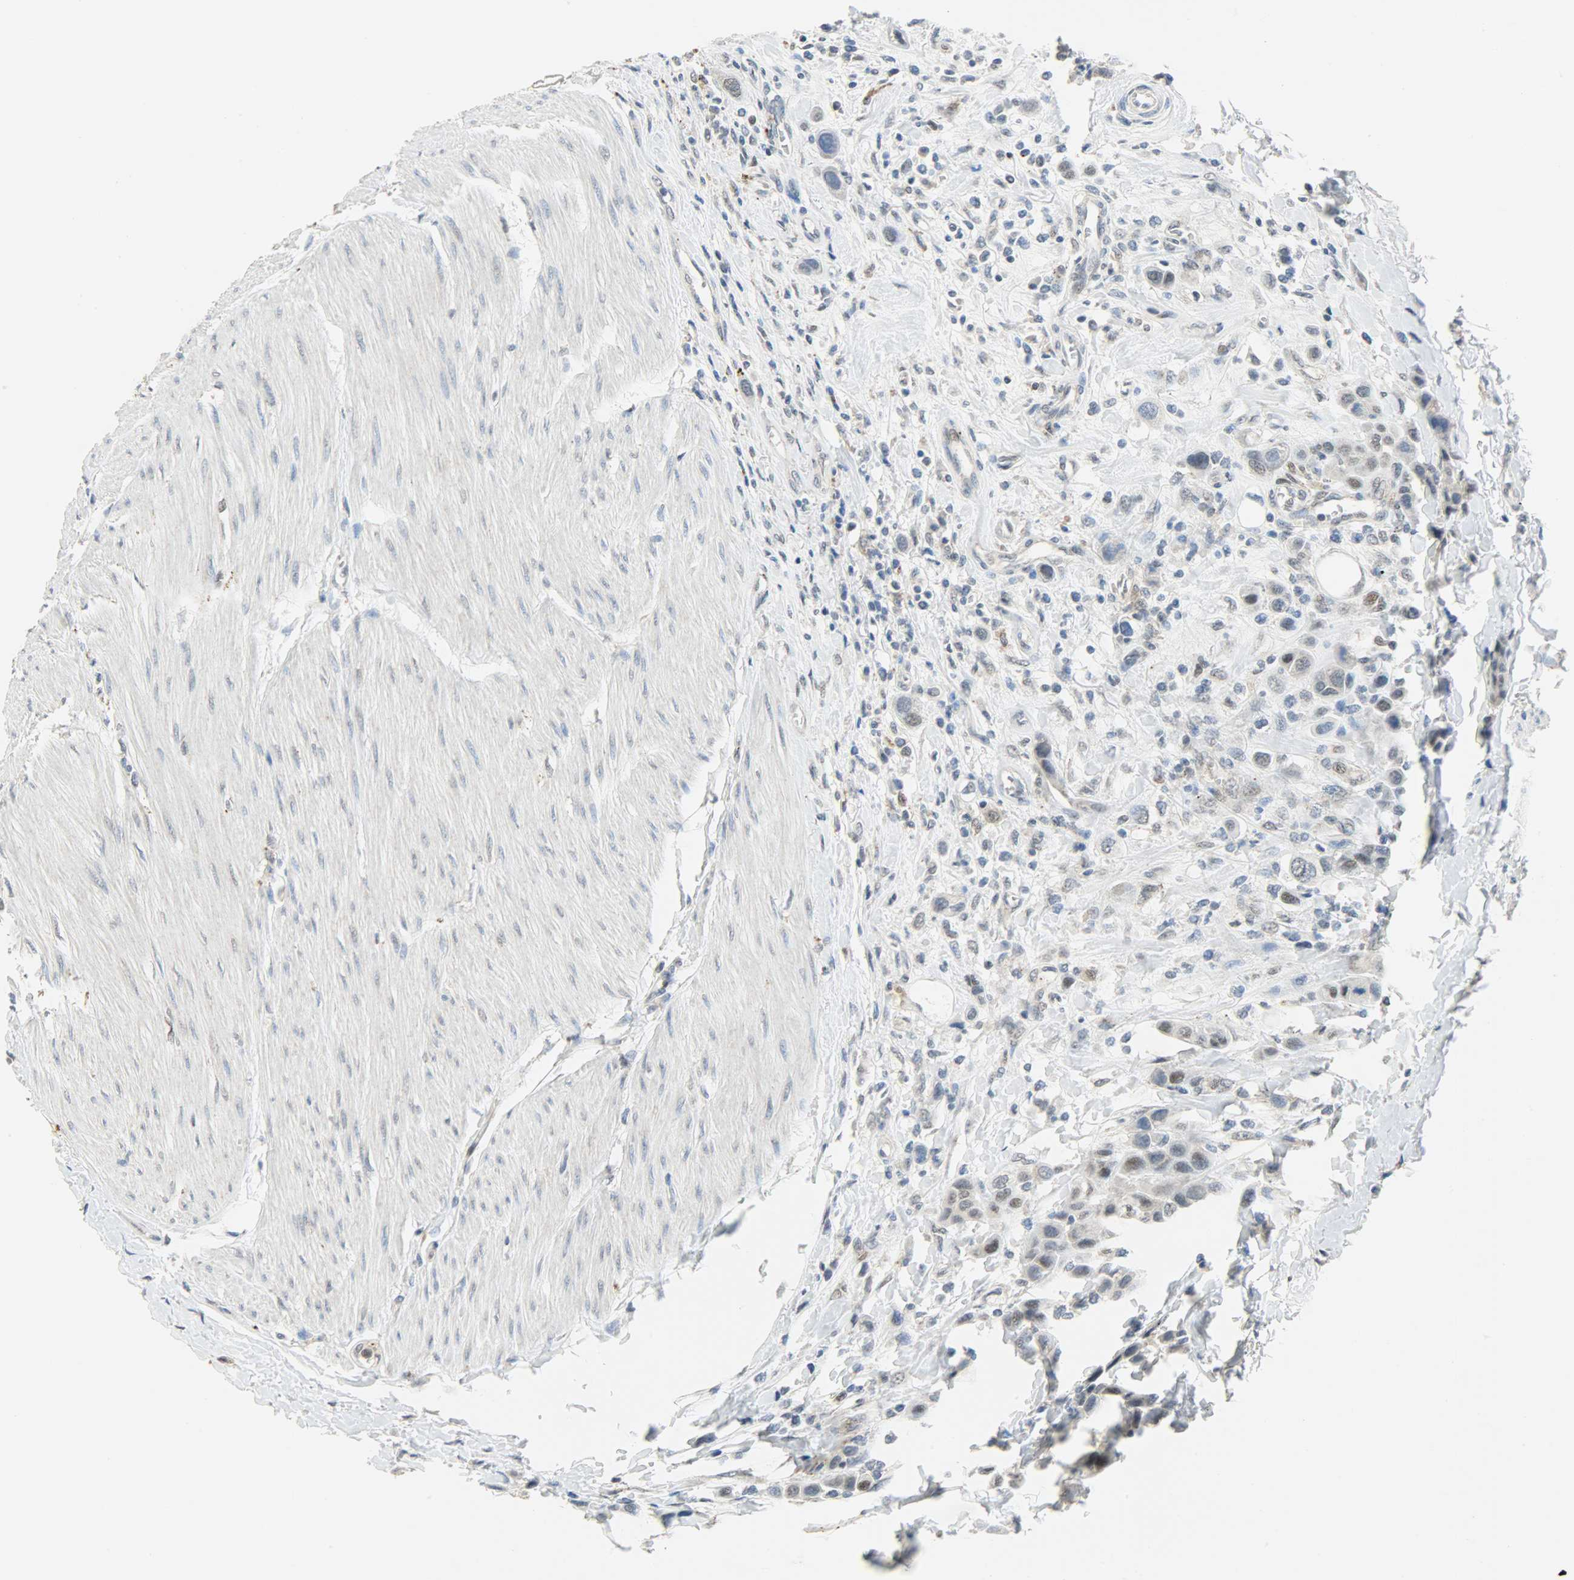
{"staining": {"intensity": "weak", "quantity": ">75%", "location": "cytoplasmic/membranous,nuclear"}, "tissue": "urothelial cancer", "cell_type": "Tumor cells", "image_type": "cancer", "snomed": [{"axis": "morphology", "description": "Urothelial carcinoma, High grade"}, {"axis": "topography", "description": "Urinary bladder"}], "caption": "Urothelial carcinoma (high-grade) was stained to show a protein in brown. There is low levels of weak cytoplasmic/membranous and nuclear expression in about >75% of tumor cells. The staining is performed using DAB brown chromogen to label protein expression. The nuclei are counter-stained blue using hematoxylin.", "gene": "GIT2", "patient": {"sex": "male", "age": 50}}